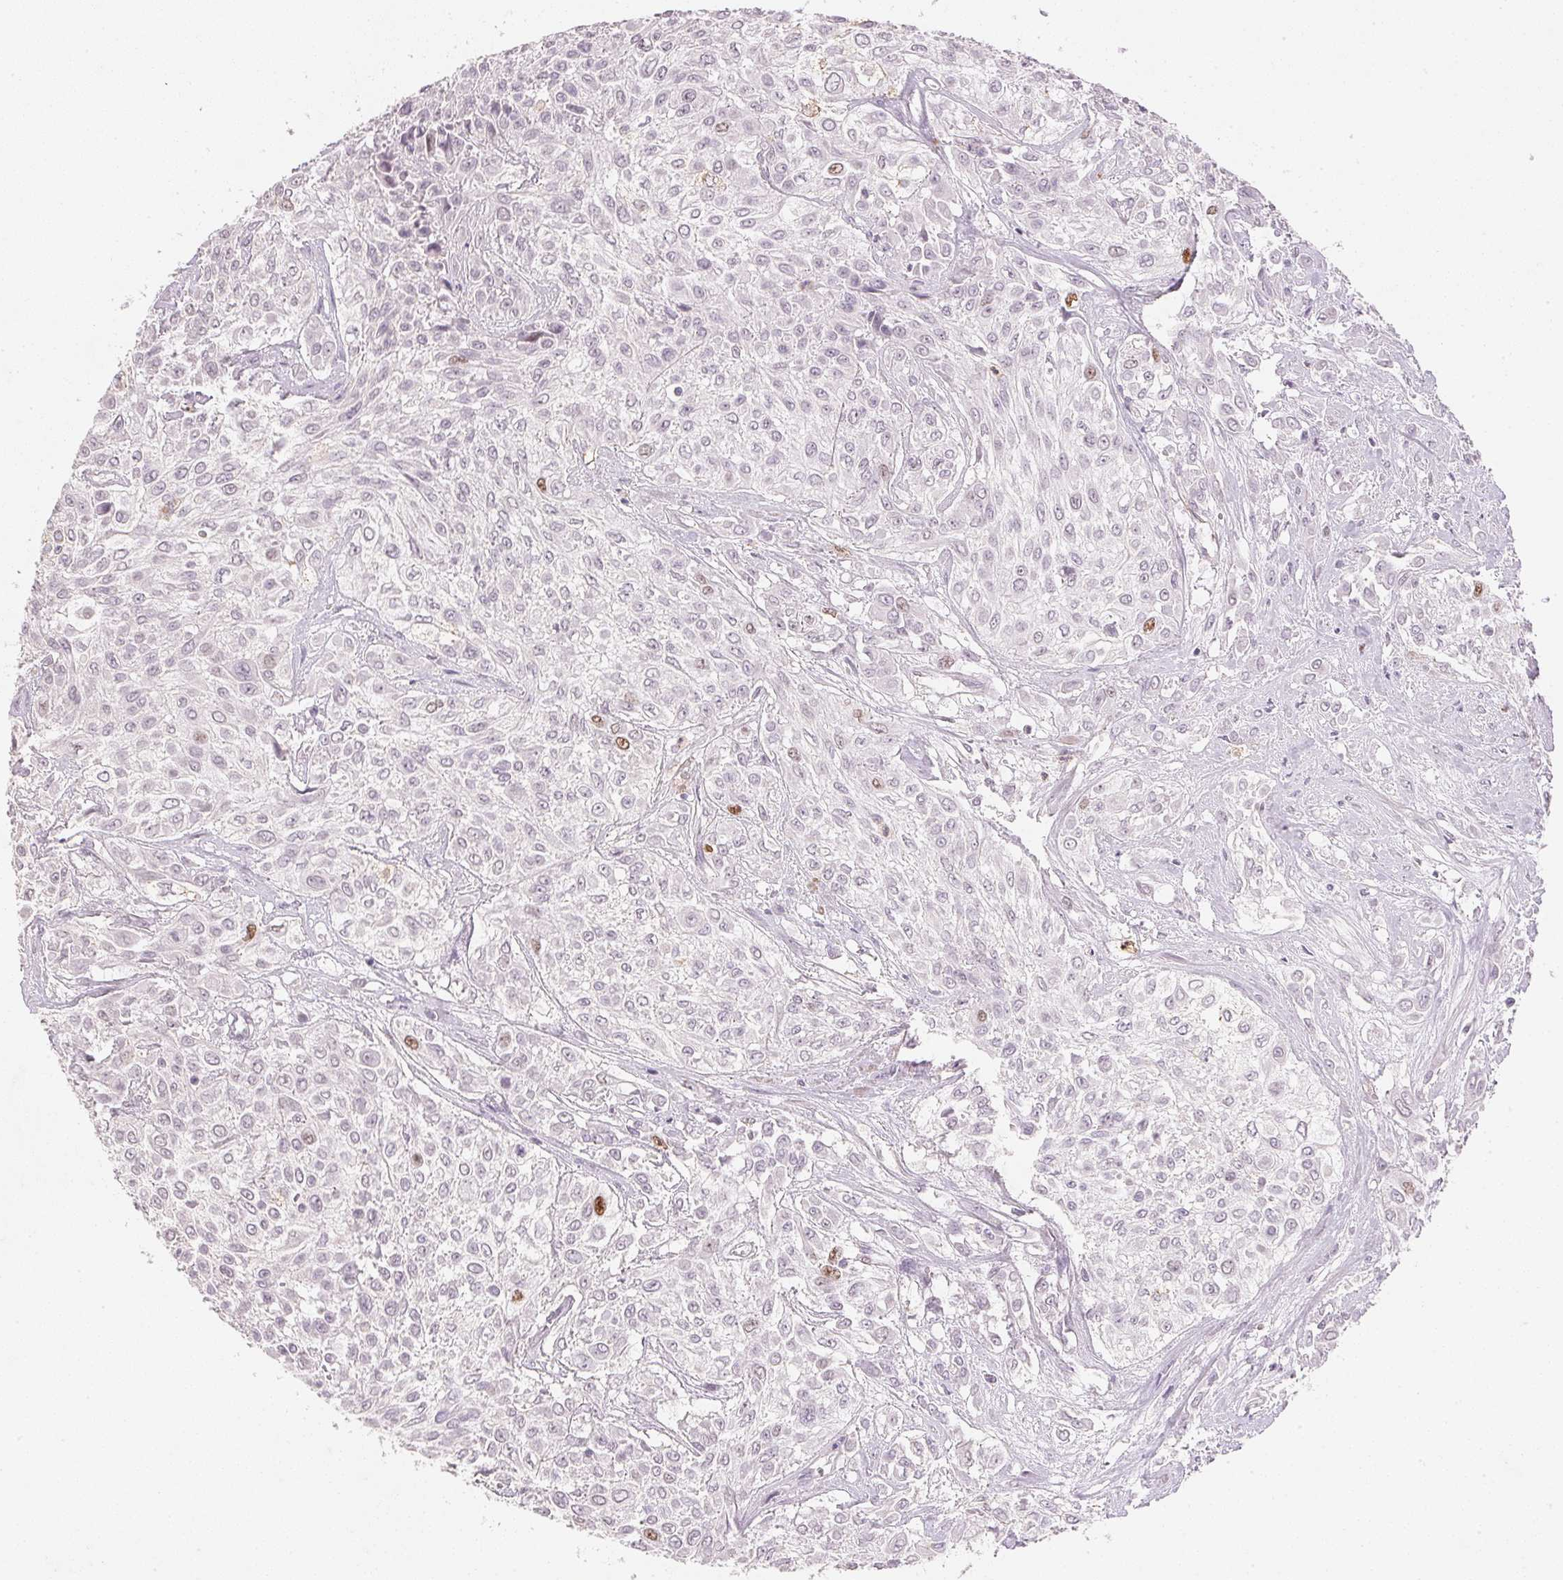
{"staining": {"intensity": "moderate", "quantity": "<25%", "location": "nuclear"}, "tissue": "urothelial cancer", "cell_type": "Tumor cells", "image_type": "cancer", "snomed": [{"axis": "morphology", "description": "Urothelial carcinoma, High grade"}, {"axis": "topography", "description": "Urinary bladder"}], "caption": "Urothelial carcinoma (high-grade) stained with a protein marker displays moderate staining in tumor cells.", "gene": "SMTN", "patient": {"sex": "male", "age": 57}}